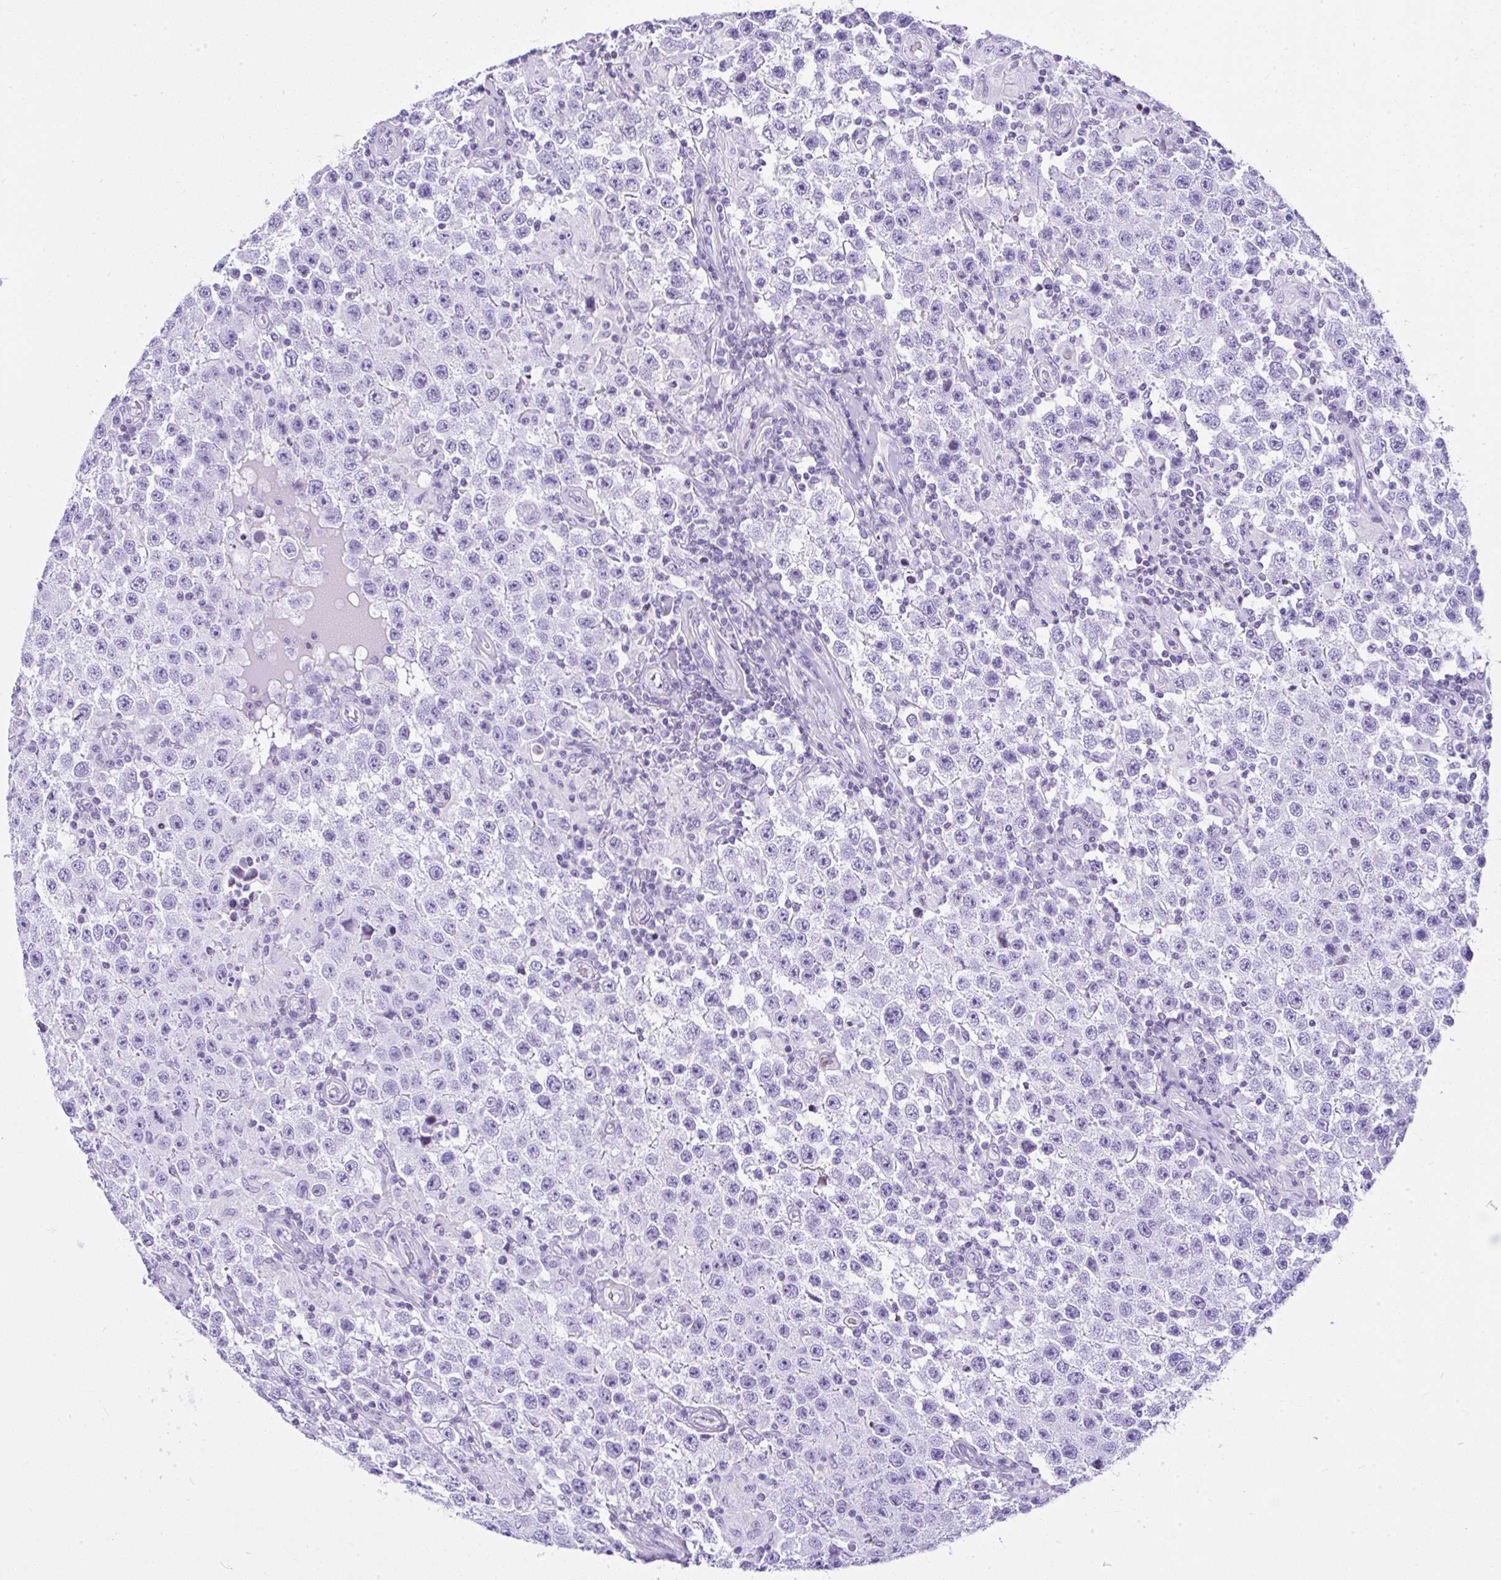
{"staining": {"intensity": "negative", "quantity": "none", "location": "none"}, "tissue": "testis cancer", "cell_type": "Tumor cells", "image_type": "cancer", "snomed": [{"axis": "morphology", "description": "Normal tissue, NOS"}, {"axis": "morphology", "description": "Urothelial carcinoma, High grade"}, {"axis": "morphology", "description": "Seminoma, NOS"}, {"axis": "morphology", "description": "Carcinoma, Embryonal, NOS"}, {"axis": "topography", "description": "Urinary bladder"}, {"axis": "topography", "description": "Testis"}], "caption": "IHC photomicrograph of testis seminoma stained for a protein (brown), which shows no staining in tumor cells.", "gene": "KRT27", "patient": {"sex": "male", "age": 41}}